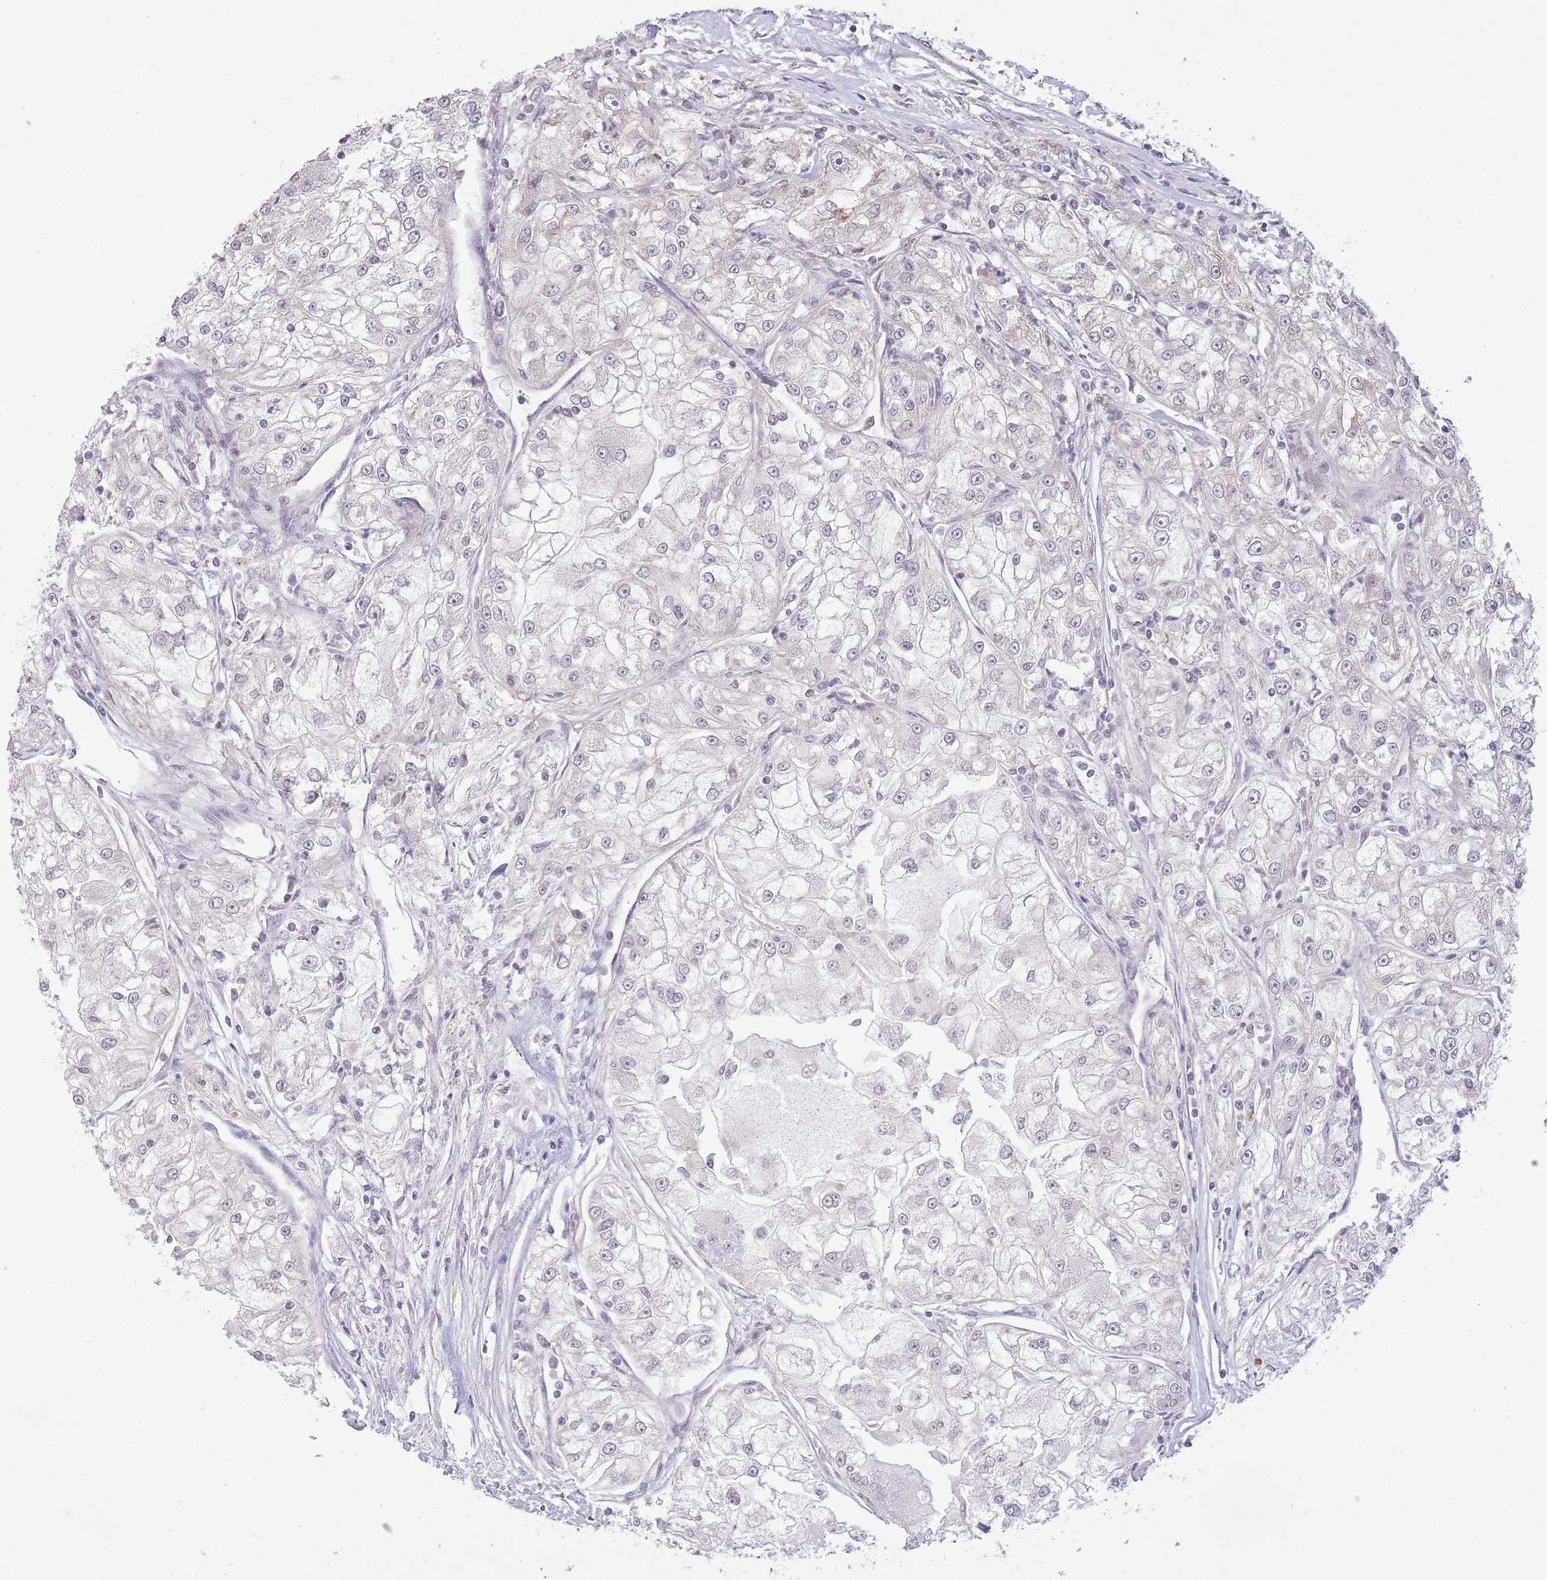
{"staining": {"intensity": "negative", "quantity": "none", "location": "none"}, "tissue": "renal cancer", "cell_type": "Tumor cells", "image_type": "cancer", "snomed": [{"axis": "morphology", "description": "Adenocarcinoma, NOS"}, {"axis": "topography", "description": "Kidney"}], "caption": "The histopathology image displays no staining of tumor cells in renal adenocarcinoma.", "gene": "ELOA2", "patient": {"sex": "female", "age": 72}}